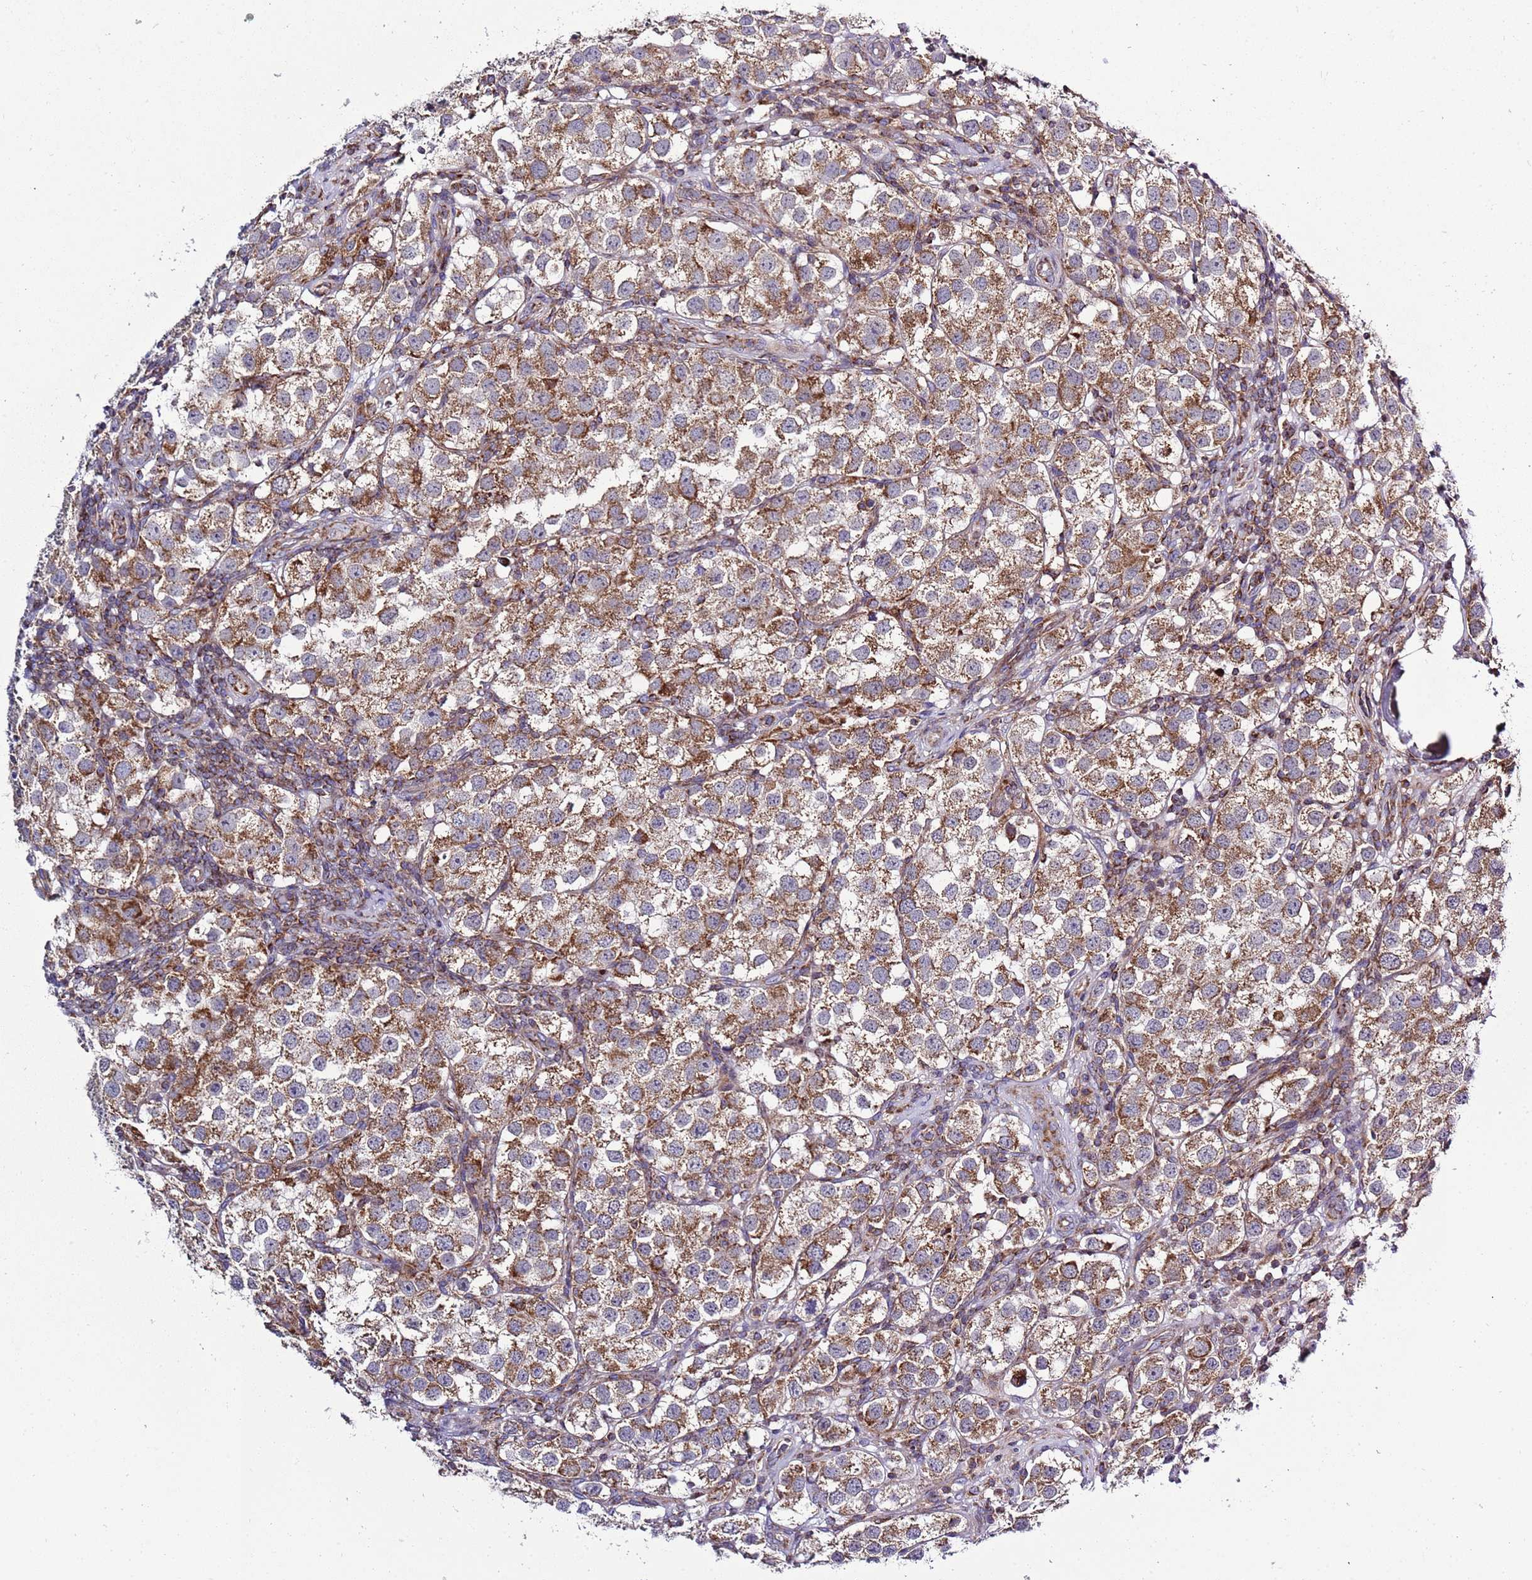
{"staining": {"intensity": "moderate", "quantity": ">75%", "location": "cytoplasmic/membranous"}, "tissue": "testis cancer", "cell_type": "Tumor cells", "image_type": "cancer", "snomed": [{"axis": "morphology", "description": "Seminoma, NOS"}, {"axis": "topography", "description": "Testis"}], "caption": "Tumor cells show medium levels of moderate cytoplasmic/membranous staining in about >75% of cells in testis cancer (seminoma).", "gene": "IRS4", "patient": {"sex": "male", "age": 37}}